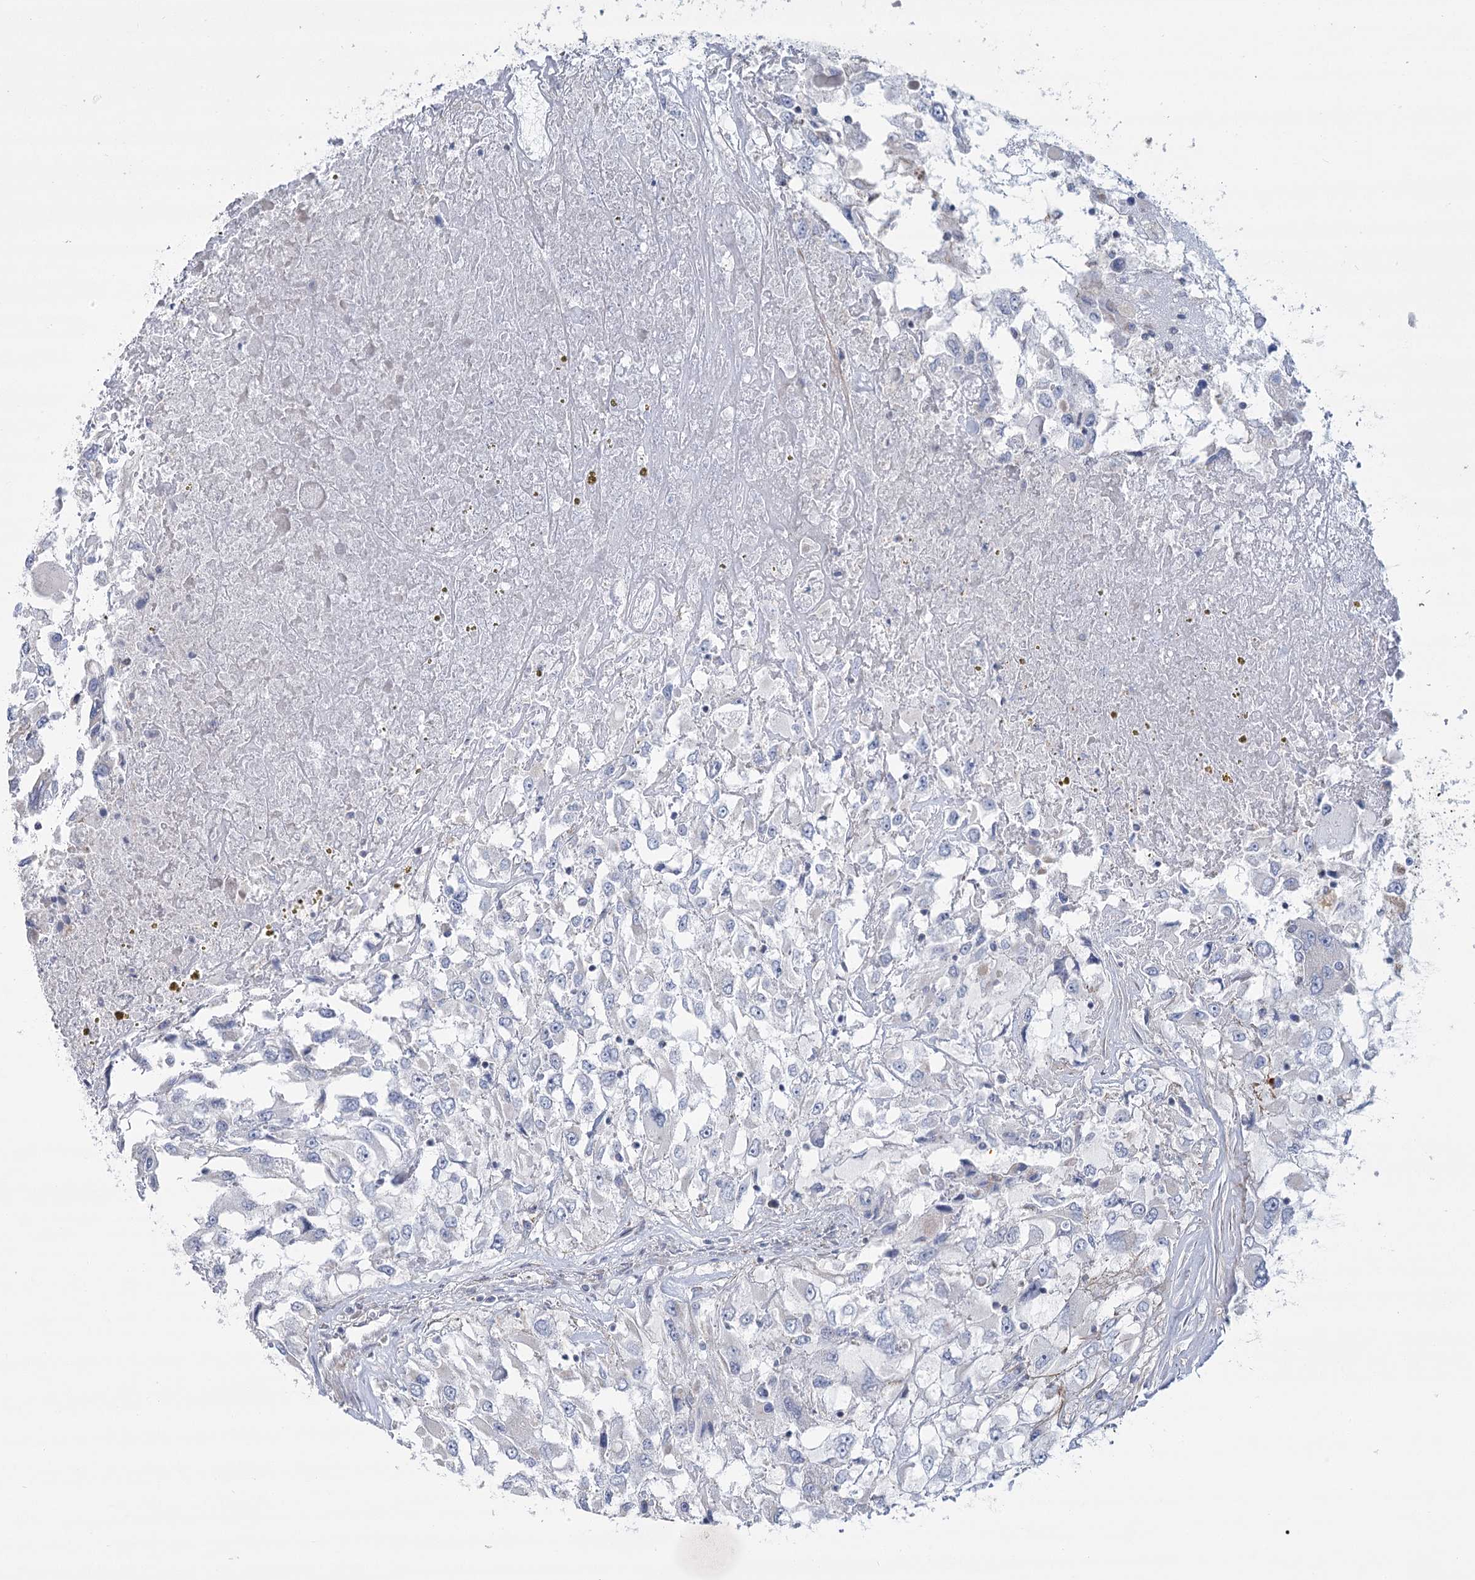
{"staining": {"intensity": "negative", "quantity": "none", "location": "none"}, "tissue": "renal cancer", "cell_type": "Tumor cells", "image_type": "cancer", "snomed": [{"axis": "morphology", "description": "Adenocarcinoma, NOS"}, {"axis": "topography", "description": "Kidney"}], "caption": "The immunohistochemistry (IHC) micrograph has no significant positivity in tumor cells of renal cancer tissue.", "gene": "SNX7", "patient": {"sex": "female", "age": 52}}